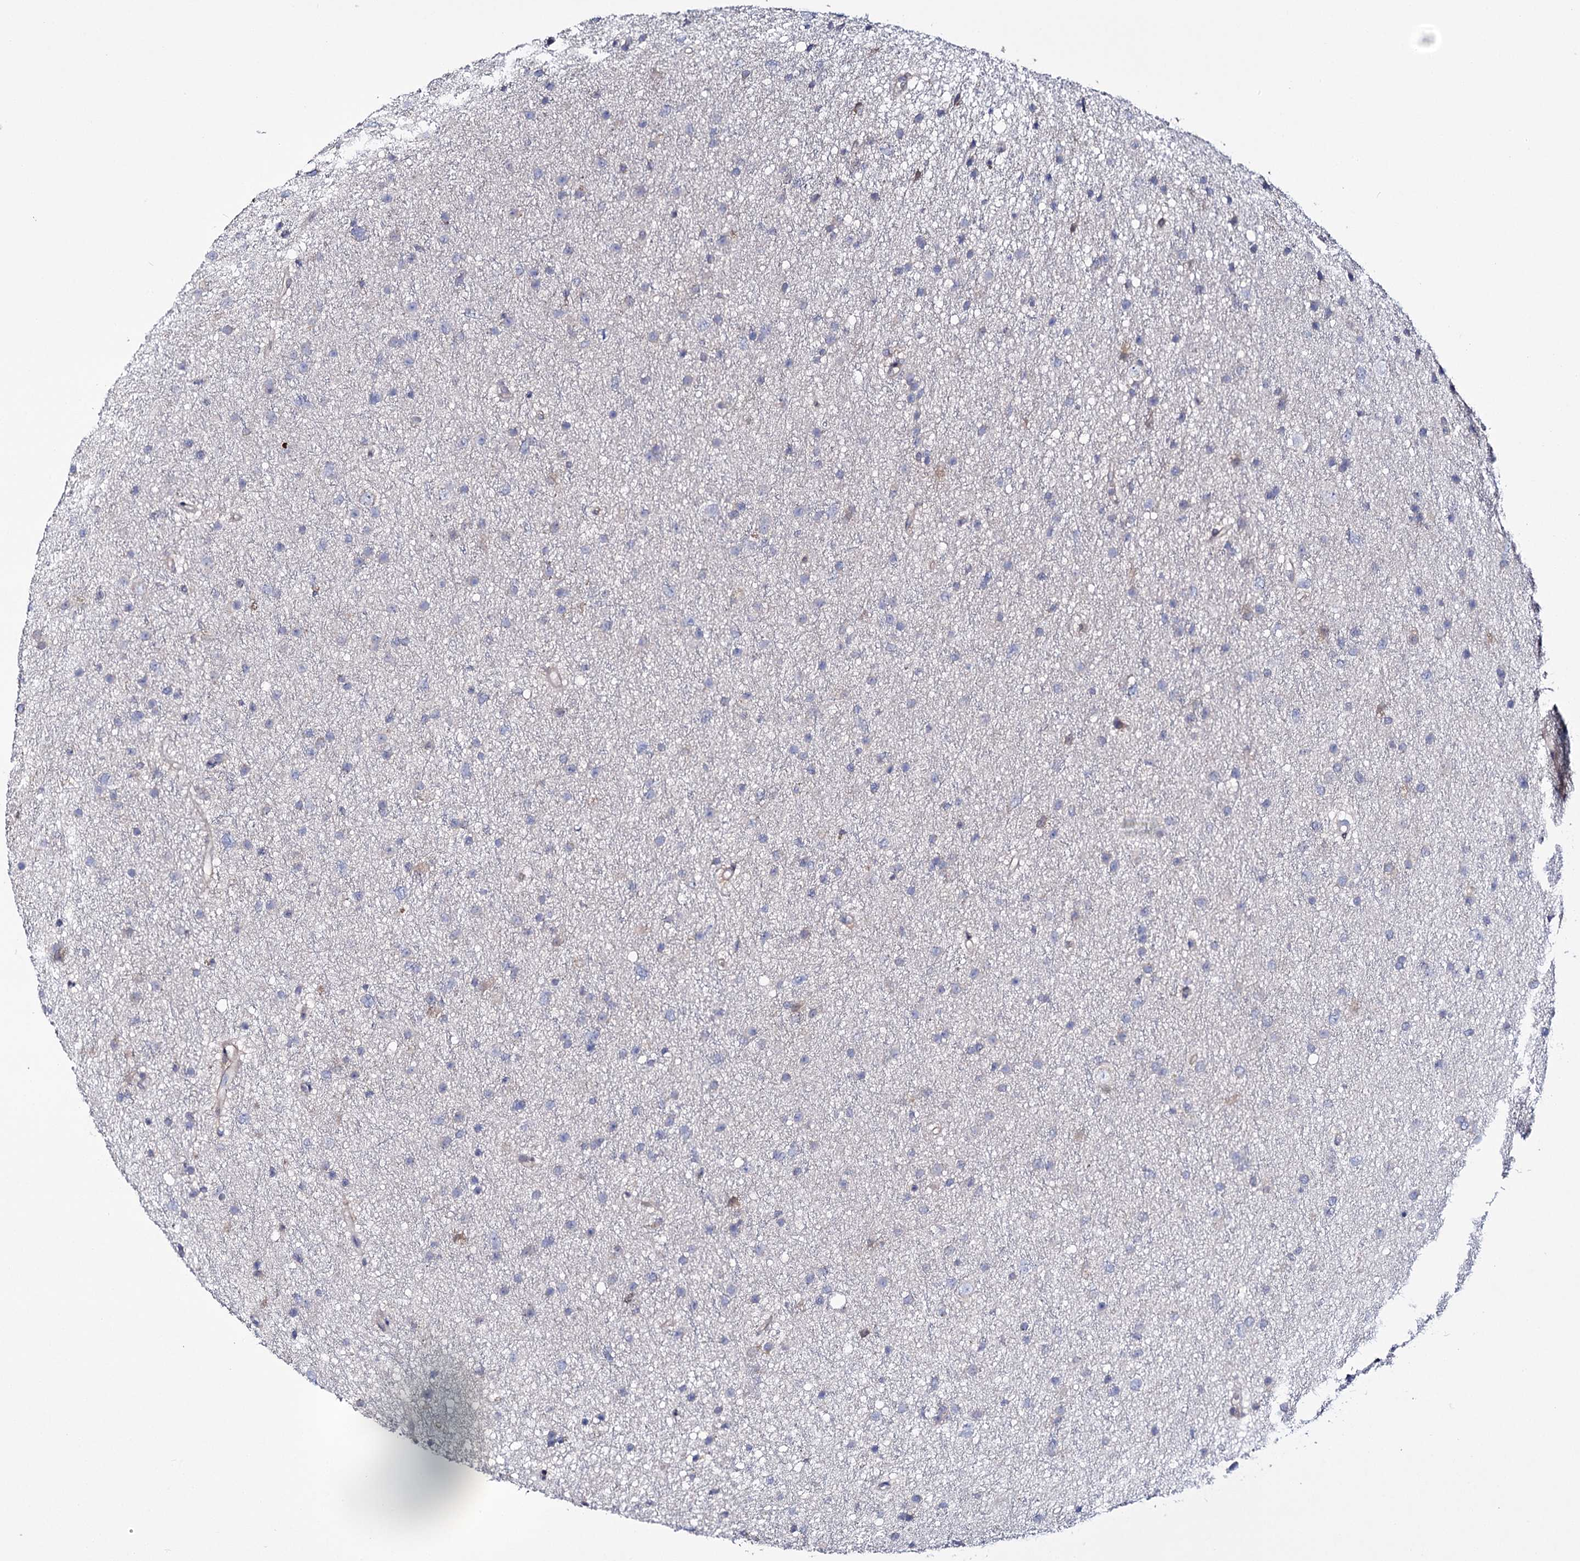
{"staining": {"intensity": "negative", "quantity": "none", "location": "none"}, "tissue": "glioma", "cell_type": "Tumor cells", "image_type": "cancer", "snomed": [{"axis": "morphology", "description": "Glioma, malignant, Low grade"}, {"axis": "topography", "description": "Cerebral cortex"}], "caption": "An image of human glioma is negative for staining in tumor cells. (DAB IHC visualized using brightfield microscopy, high magnification).", "gene": "PTER", "patient": {"sex": "female", "age": 39}}